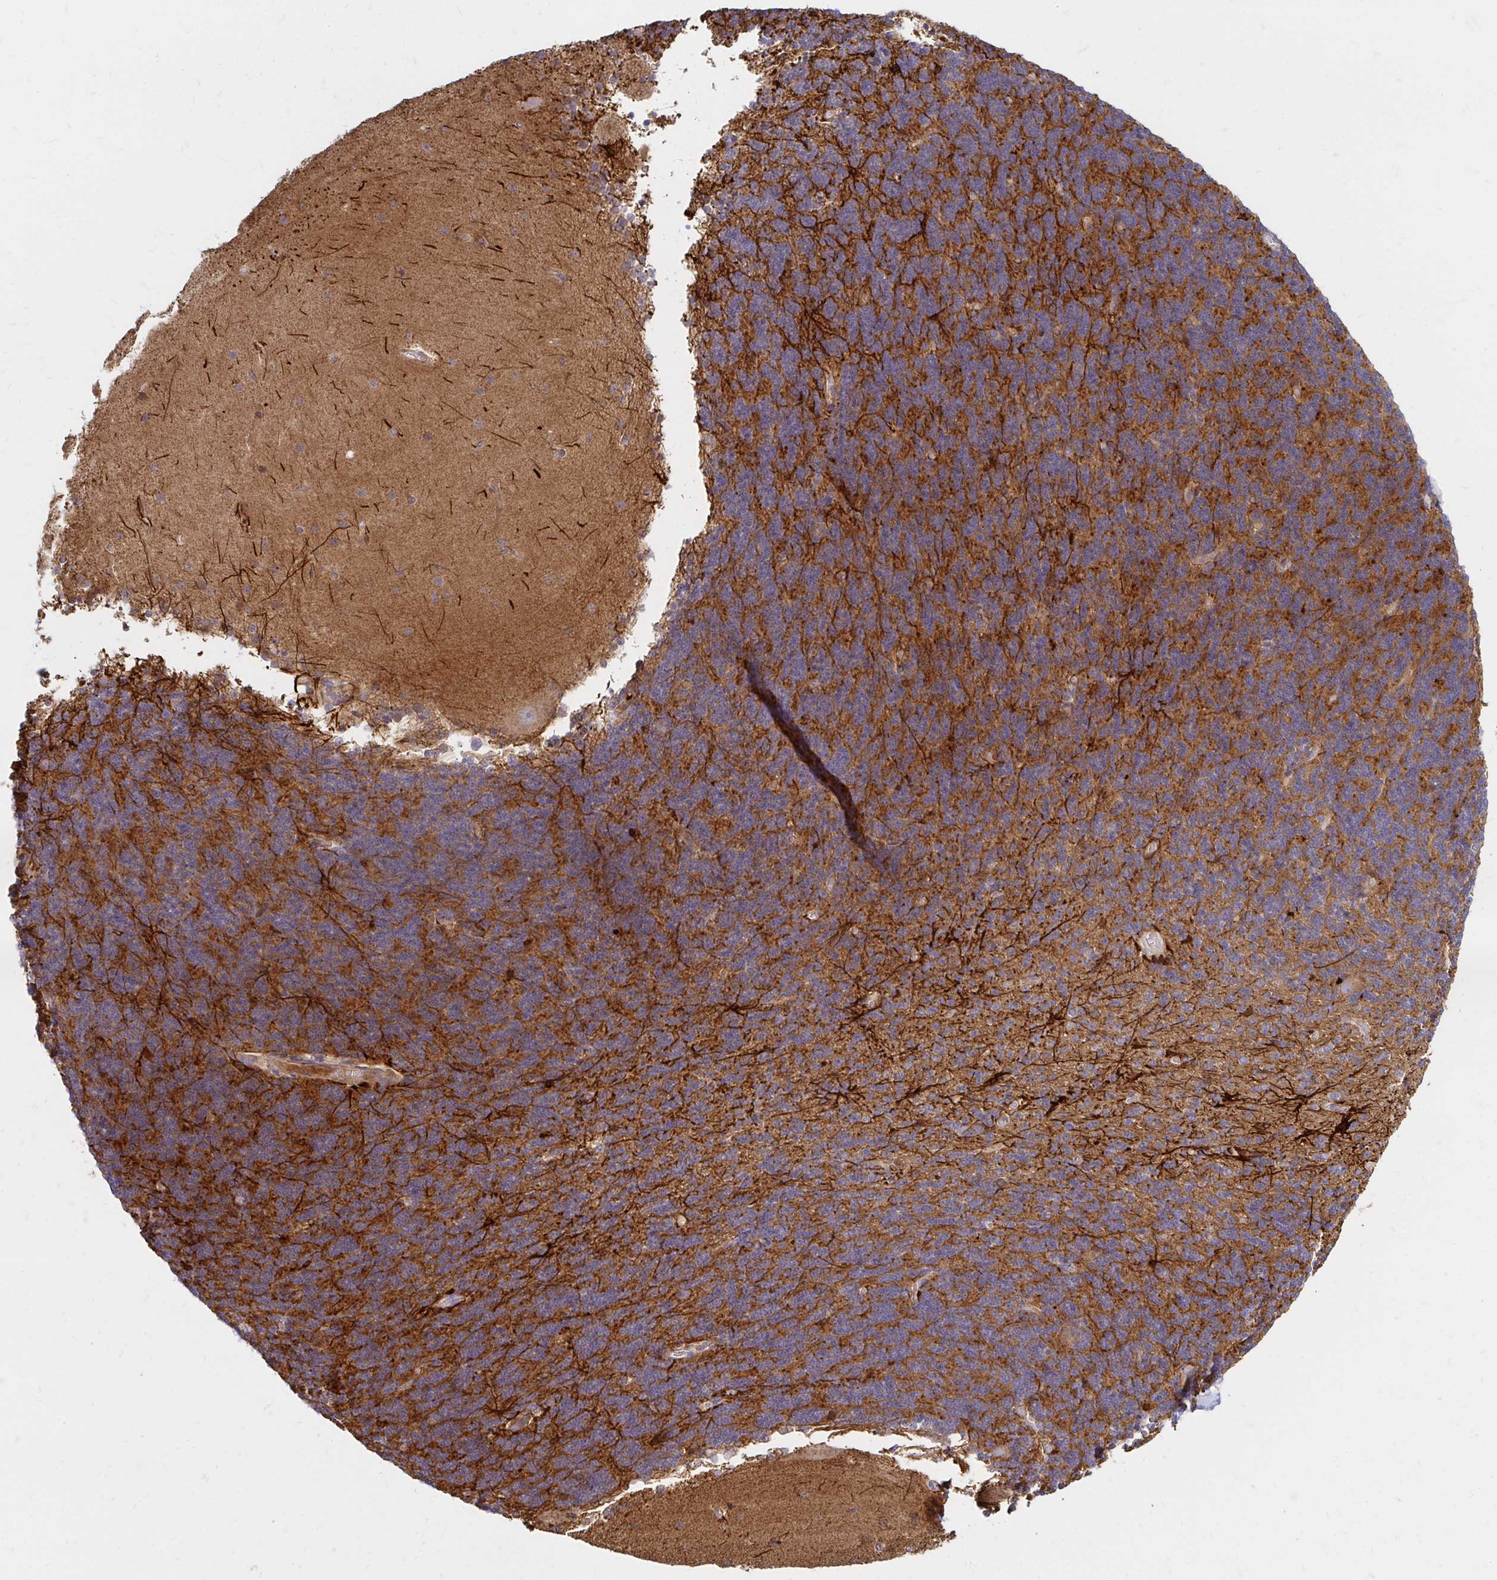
{"staining": {"intensity": "moderate", "quantity": "25%-75%", "location": "cytoplasmic/membranous"}, "tissue": "cerebellum", "cell_type": "Cells in granular layer", "image_type": "normal", "snomed": [{"axis": "morphology", "description": "Normal tissue, NOS"}, {"axis": "topography", "description": "Cerebellum"}], "caption": "Immunohistochemistry (IHC) (DAB (3,3'-diaminobenzidine)) staining of unremarkable human cerebellum exhibits moderate cytoplasmic/membranous protein positivity in approximately 25%-75% of cells in granular layer. Using DAB (brown) and hematoxylin (blue) stains, captured at high magnification using brightfield microscopy.", "gene": "ITGA2", "patient": {"sex": "female", "age": 54}}